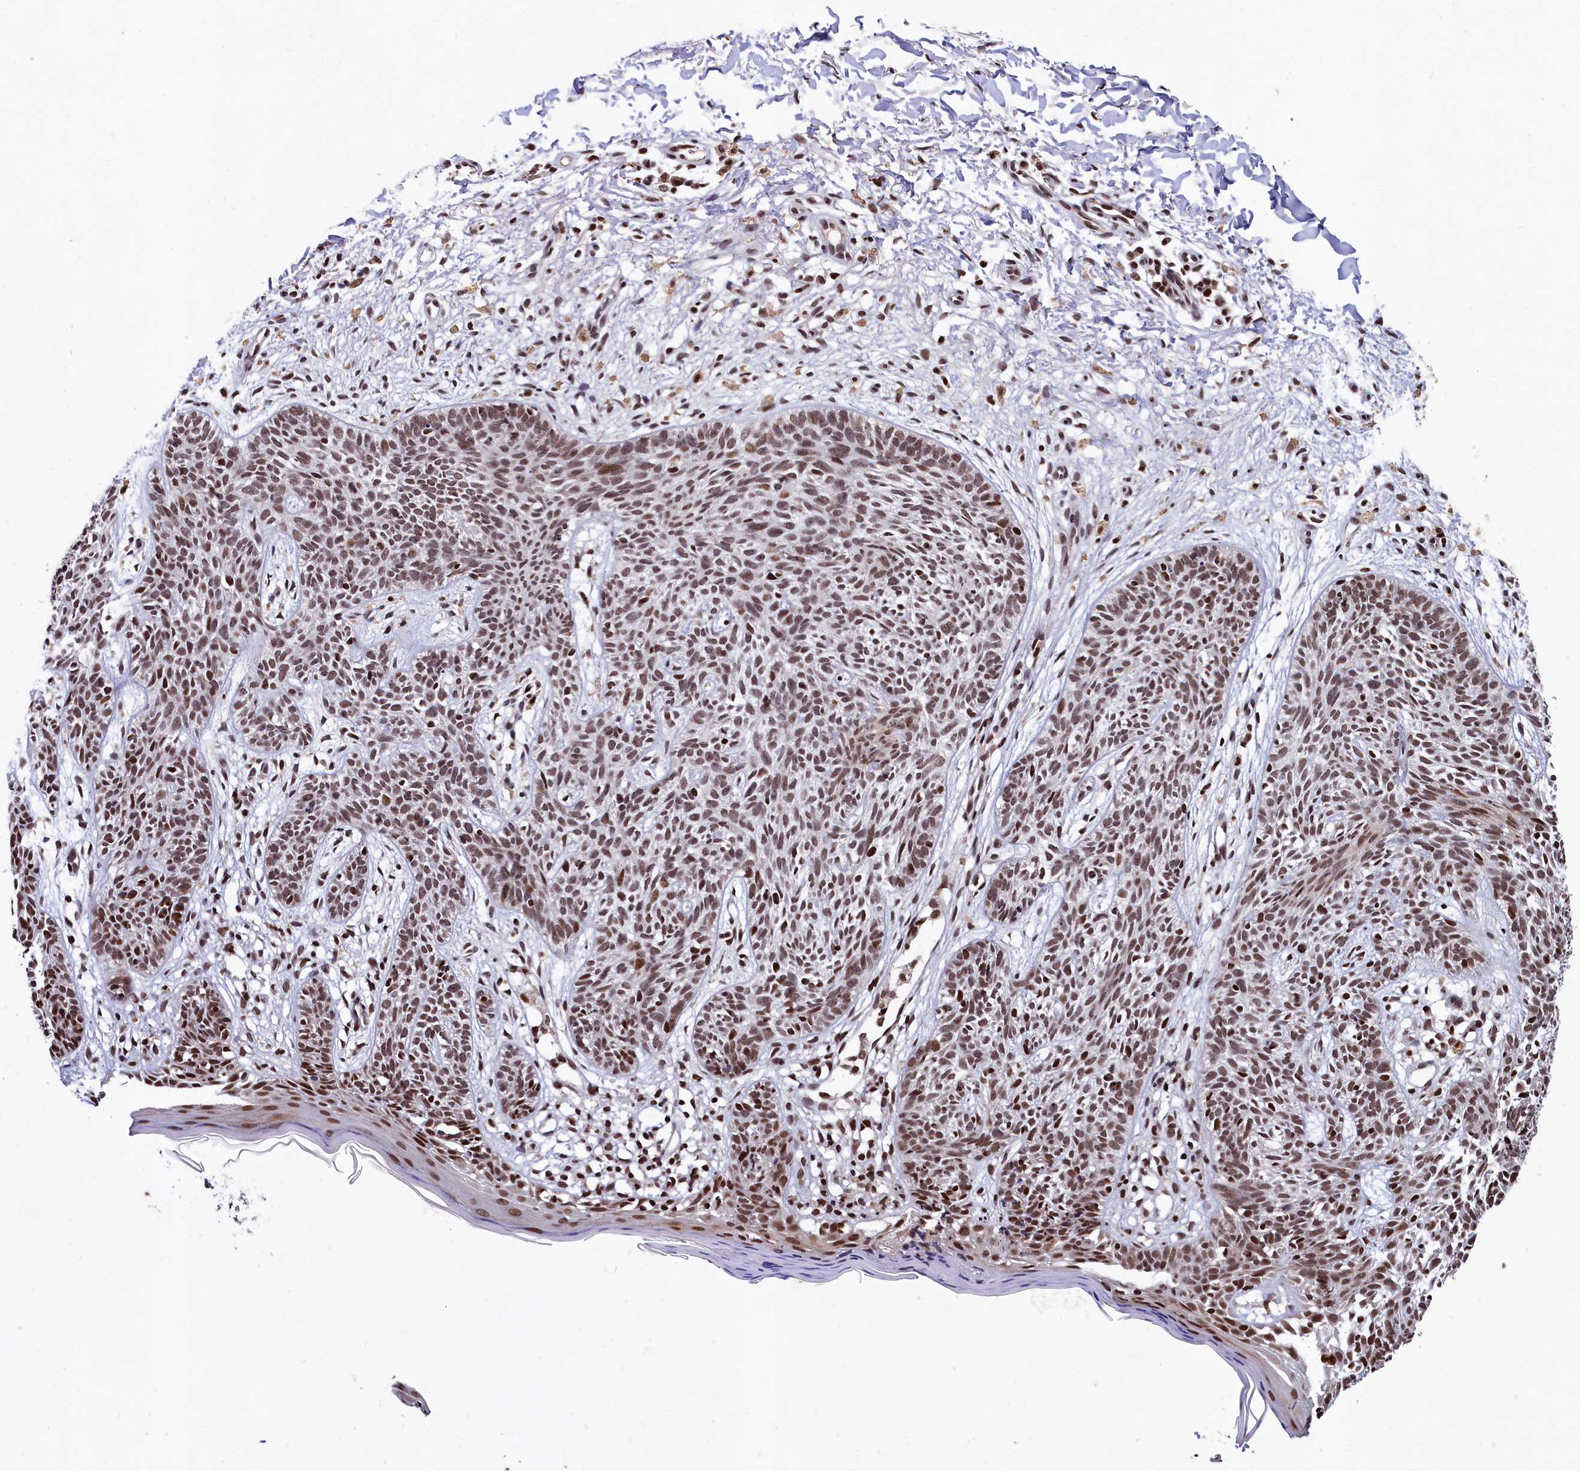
{"staining": {"intensity": "moderate", "quantity": ">75%", "location": "nuclear"}, "tissue": "skin cancer", "cell_type": "Tumor cells", "image_type": "cancer", "snomed": [{"axis": "morphology", "description": "Basal cell carcinoma"}, {"axis": "topography", "description": "Skin"}], "caption": "Immunohistochemical staining of human basal cell carcinoma (skin) exhibits medium levels of moderate nuclear positivity in about >75% of tumor cells.", "gene": "FAM217B", "patient": {"sex": "female", "age": 66}}